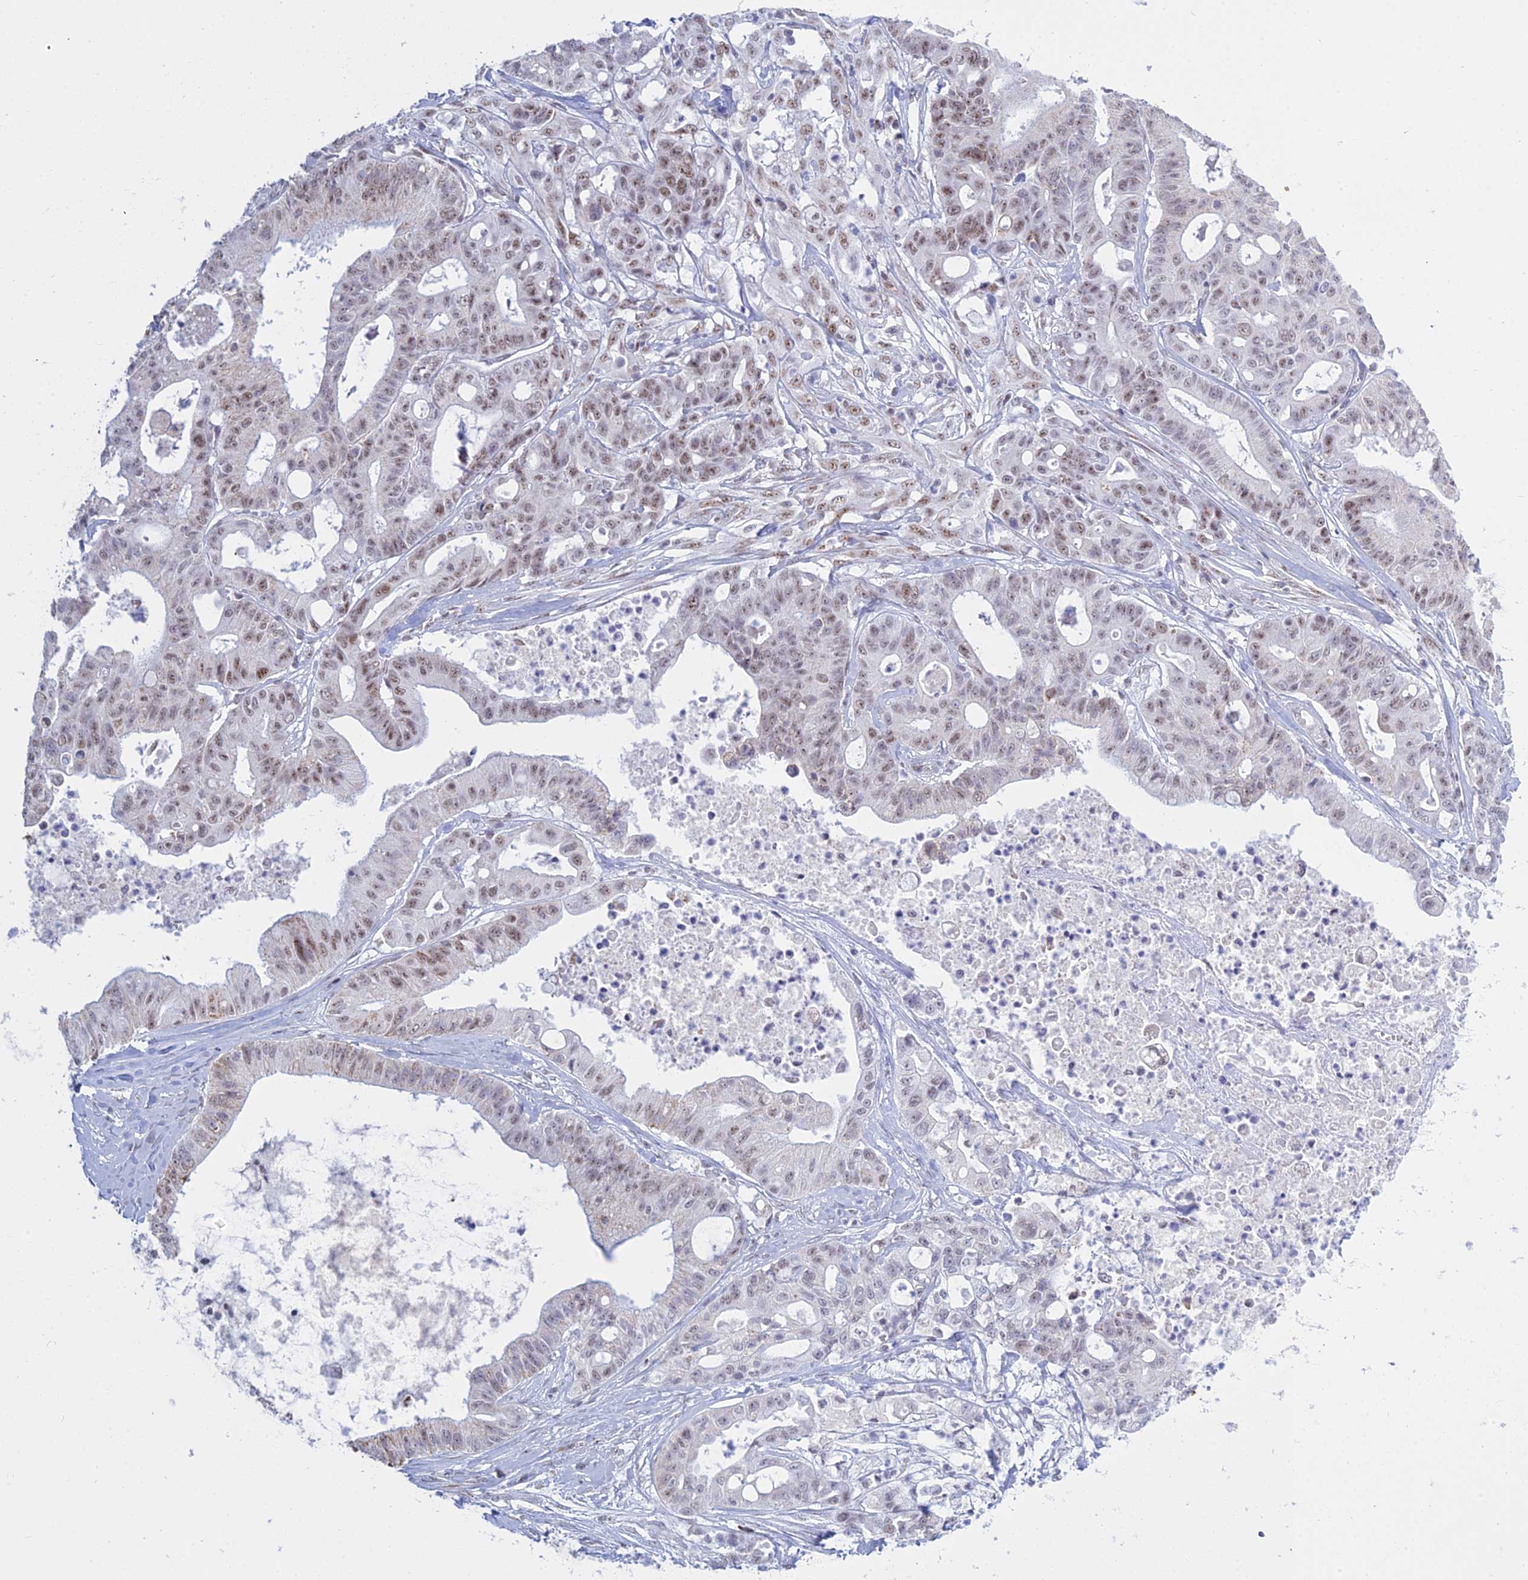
{"staining": {"intensity": "moderate", "quantity": "25%-75%", "location": "nuclear"}, "tissue": "ovarian cancer", "cell_type": "Tumor cells", "image_type": "cancer", "snomed": [{"axis": "morphology", "description": "Cystadenocarcinoma, mucinous, NOS"}, {"axis": "topography", "description": "Ovary"}], "caption": "The histopathology image shows staining of ovarian cancer, revealing moderate nuclear protein expression (brown color) within tumor cells. (DAB (3,3'-diaminobenzidine) IHC with brightfield microscopy, high magnification).", "gene": "KLF14", "patient": {"sex": "female", "age": 70}}